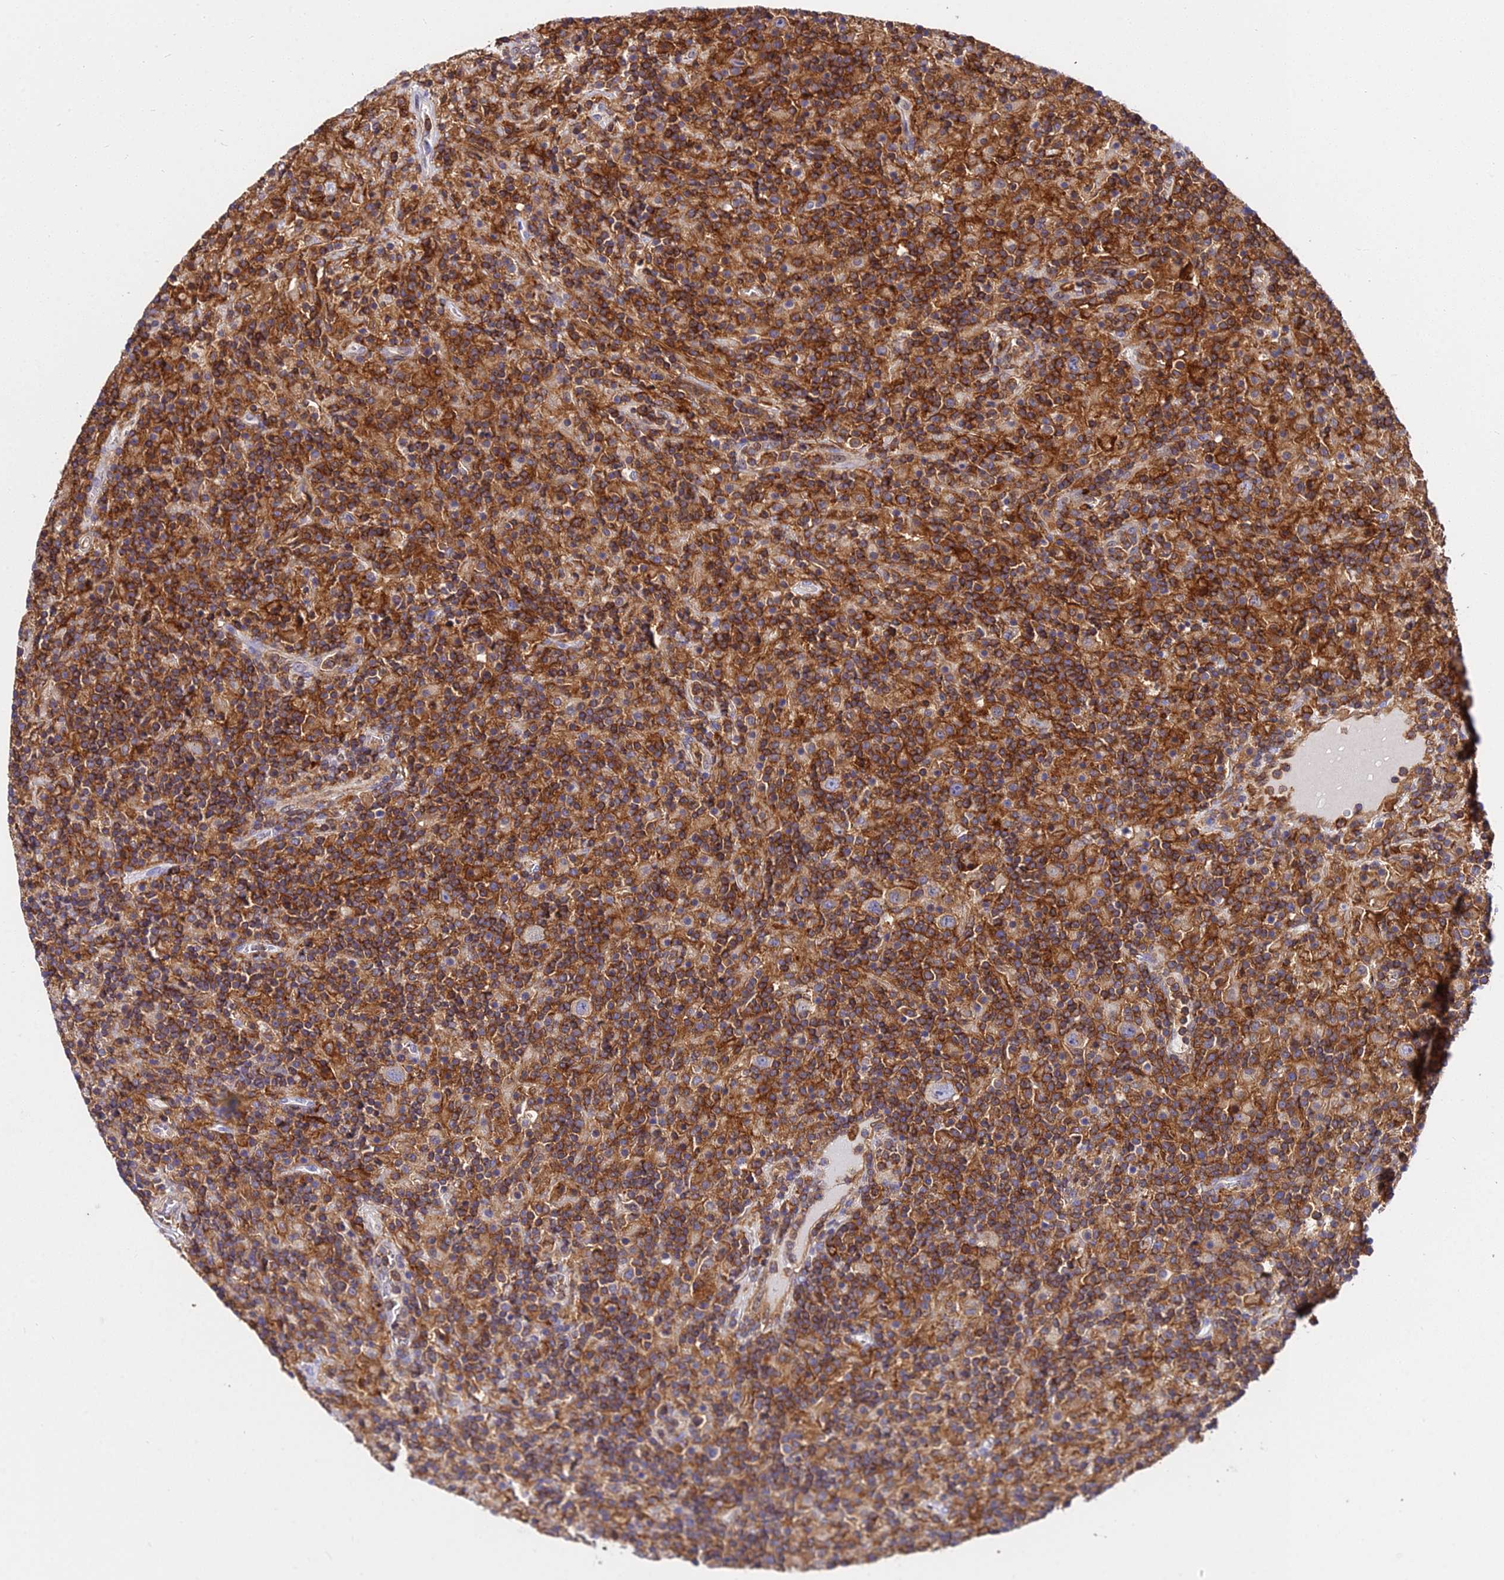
{"staining": {"intensity": "weak", "quantity": ">75%", "location": "cytoplasmic/membranous"}, "tissue": "lymphoma", "cell_type": "Tumor cells", "image_type": "cancer", "snomed": [{"axis": "morphology", "description": "Hodgkin's disease, NOS"}, {"axis": "topography", "description": "Lymph node"}], "caption": "Immunohistochemistry (IHC) (DAB) staining of lymphoma reveals weak cytoplasmic/membranous protein staining in about >75% of tumor cells.", "gene": "CSRP1", "patient": {"sex": "male", "age": 70}}